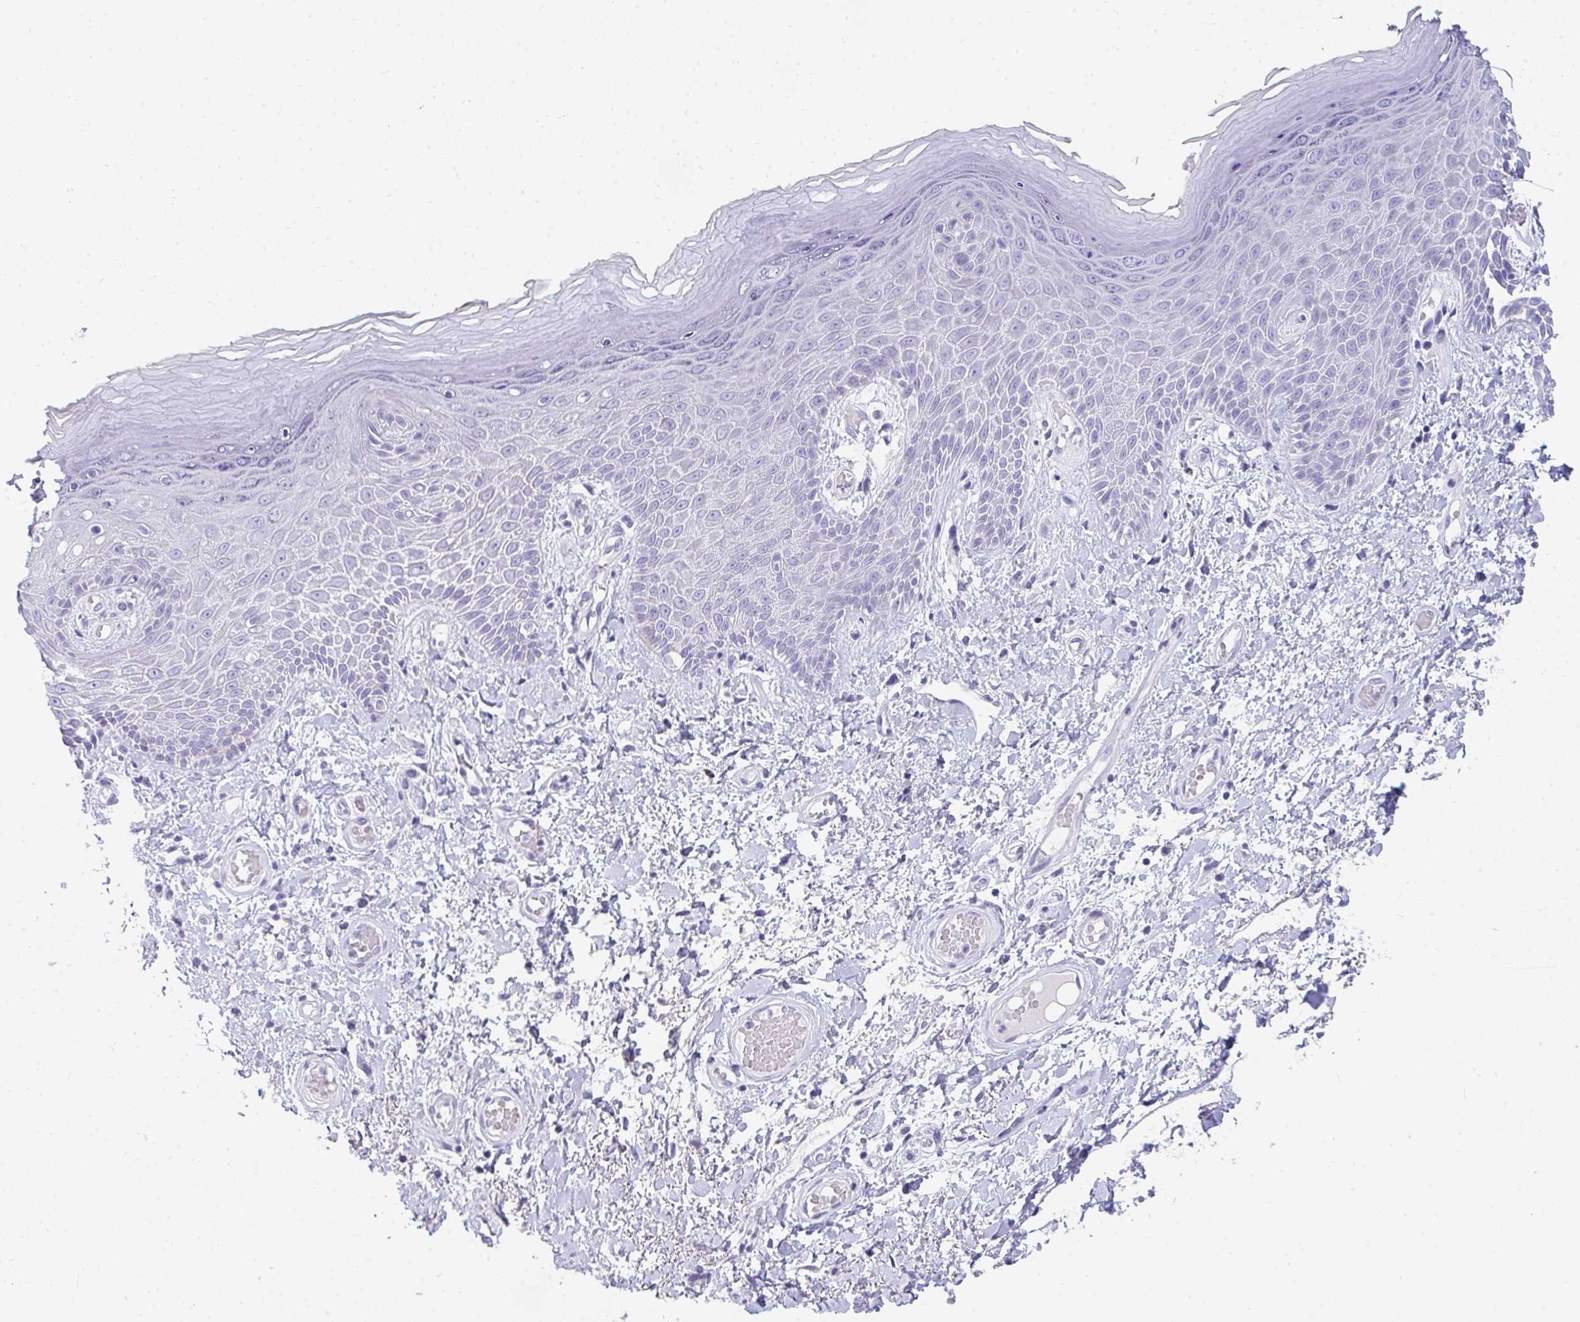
{"staining": {"intensity": "negative", "quantity": "none", "location": "none"}, "tissue": "skin", "cell_type": "Epidermal cells", "image_type": "normal", "snomed": [{"axis": "morphology", "description": "Normal tissue, NOS"}, {"axis": "topography", "description": "Anal"}, {"axis": "topography", "description": "Peripheral nerve tissue"}], "caption": "IHC of normal skin exhibits no expression in epidermal cells. (Stains: DAB (3,3'-diaminobenzidine) immunohistochemistry with hematoxylin counter stain, Microscopy: brightfield microscopy at high magnification).", "gene": "TTC30A", "patient": {"sex": "male", "age": 78}}